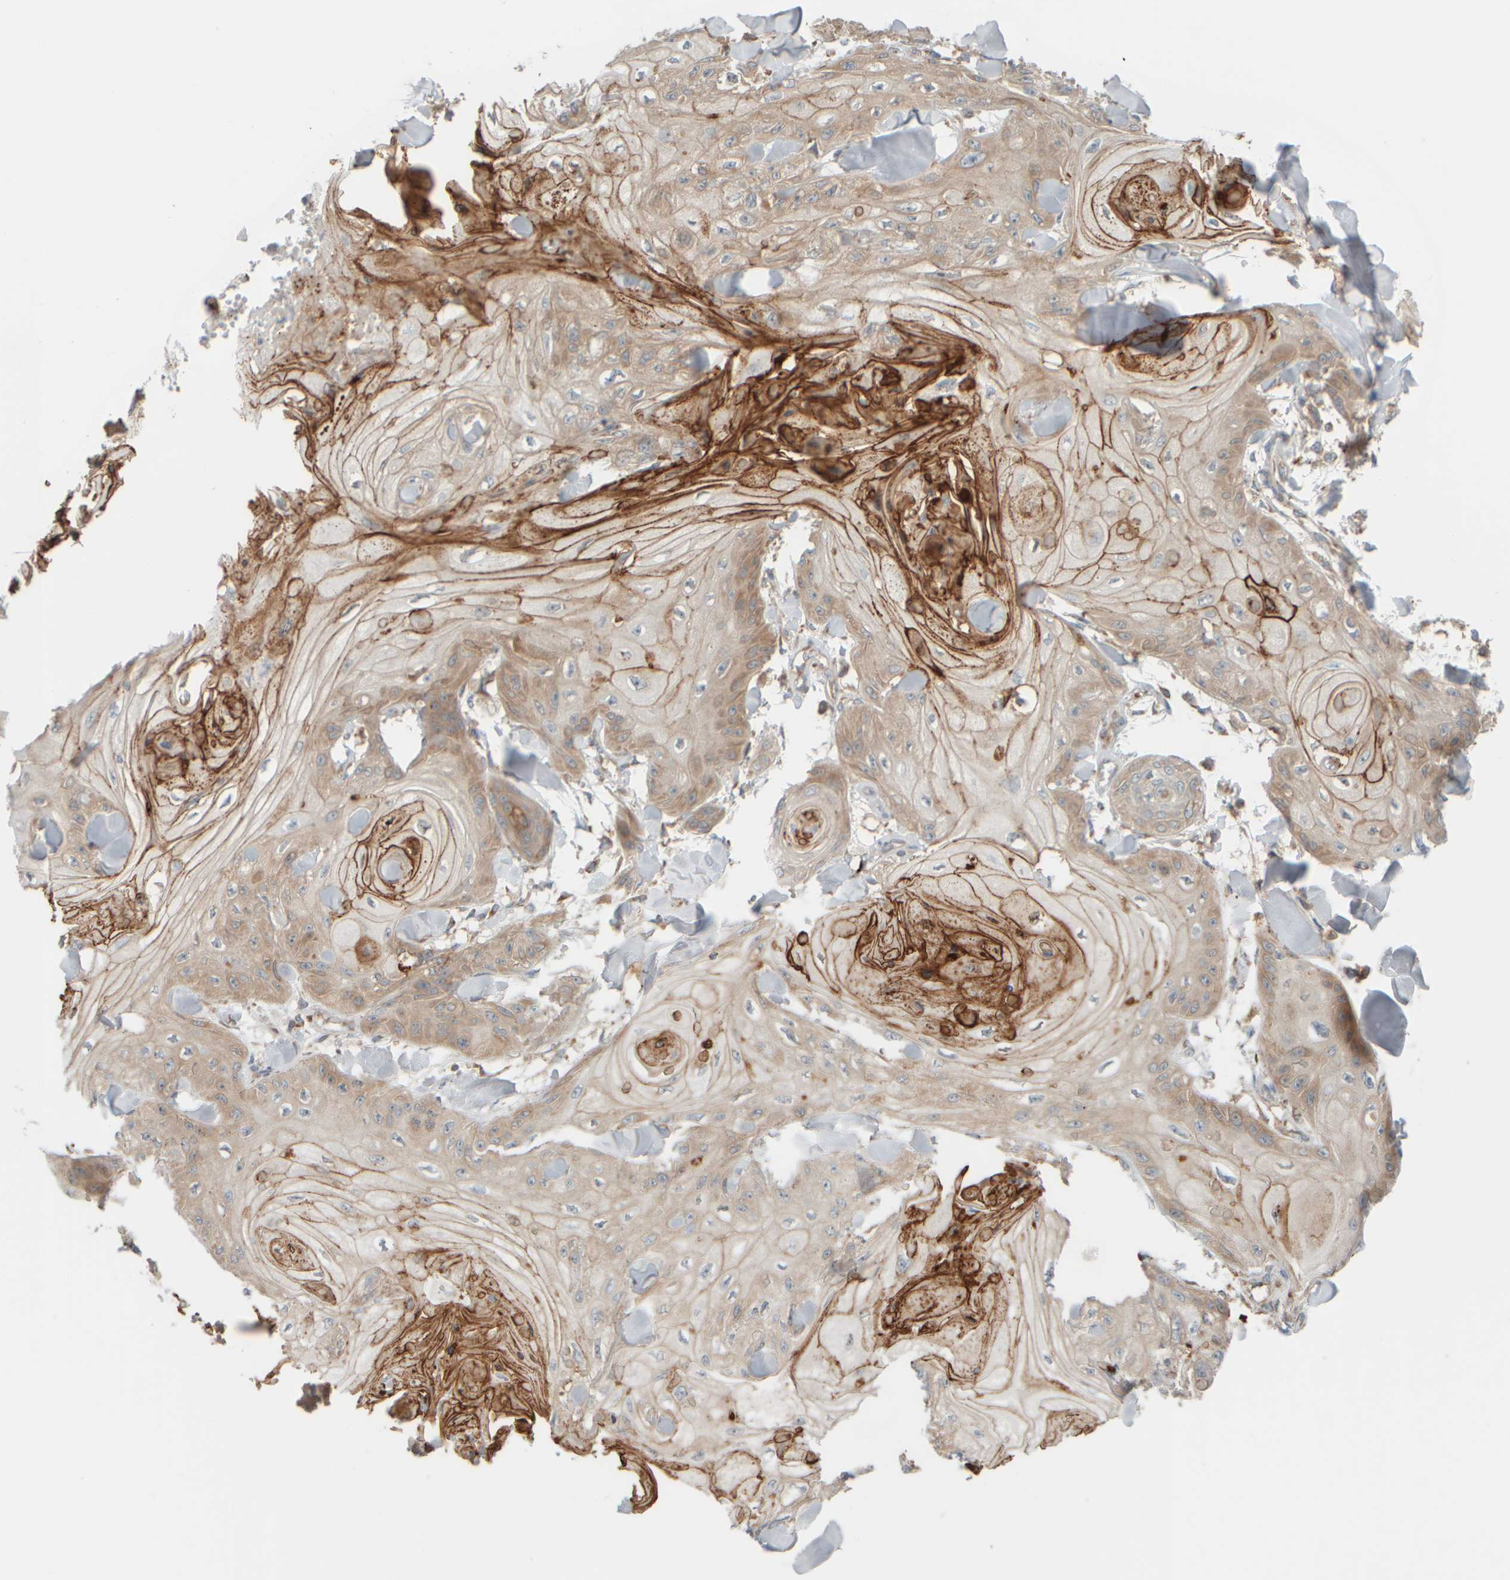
{"staining": {"intensity": "weak", "quantity": "<25%", "location": "cytoplasmic/membranous"}, "tissue": "skin cancer", "cell_type": "Tumor cells", "image_type": "cancer", "snomed": [{"axis": "morphology", "description": "Squamous cell carcinoma, NOS"}, {"axis": "topography", "description": "Skin"}], "caption": "Immunohistochemistry photomicrograph of neoplastic tissue: squamous cell carcinoma (skin) stained with DAB demonstrates no significant protein positivity in tumor cells.", "gene": "EIF2B3", "patient": {"sex": "male", "age": 74}}